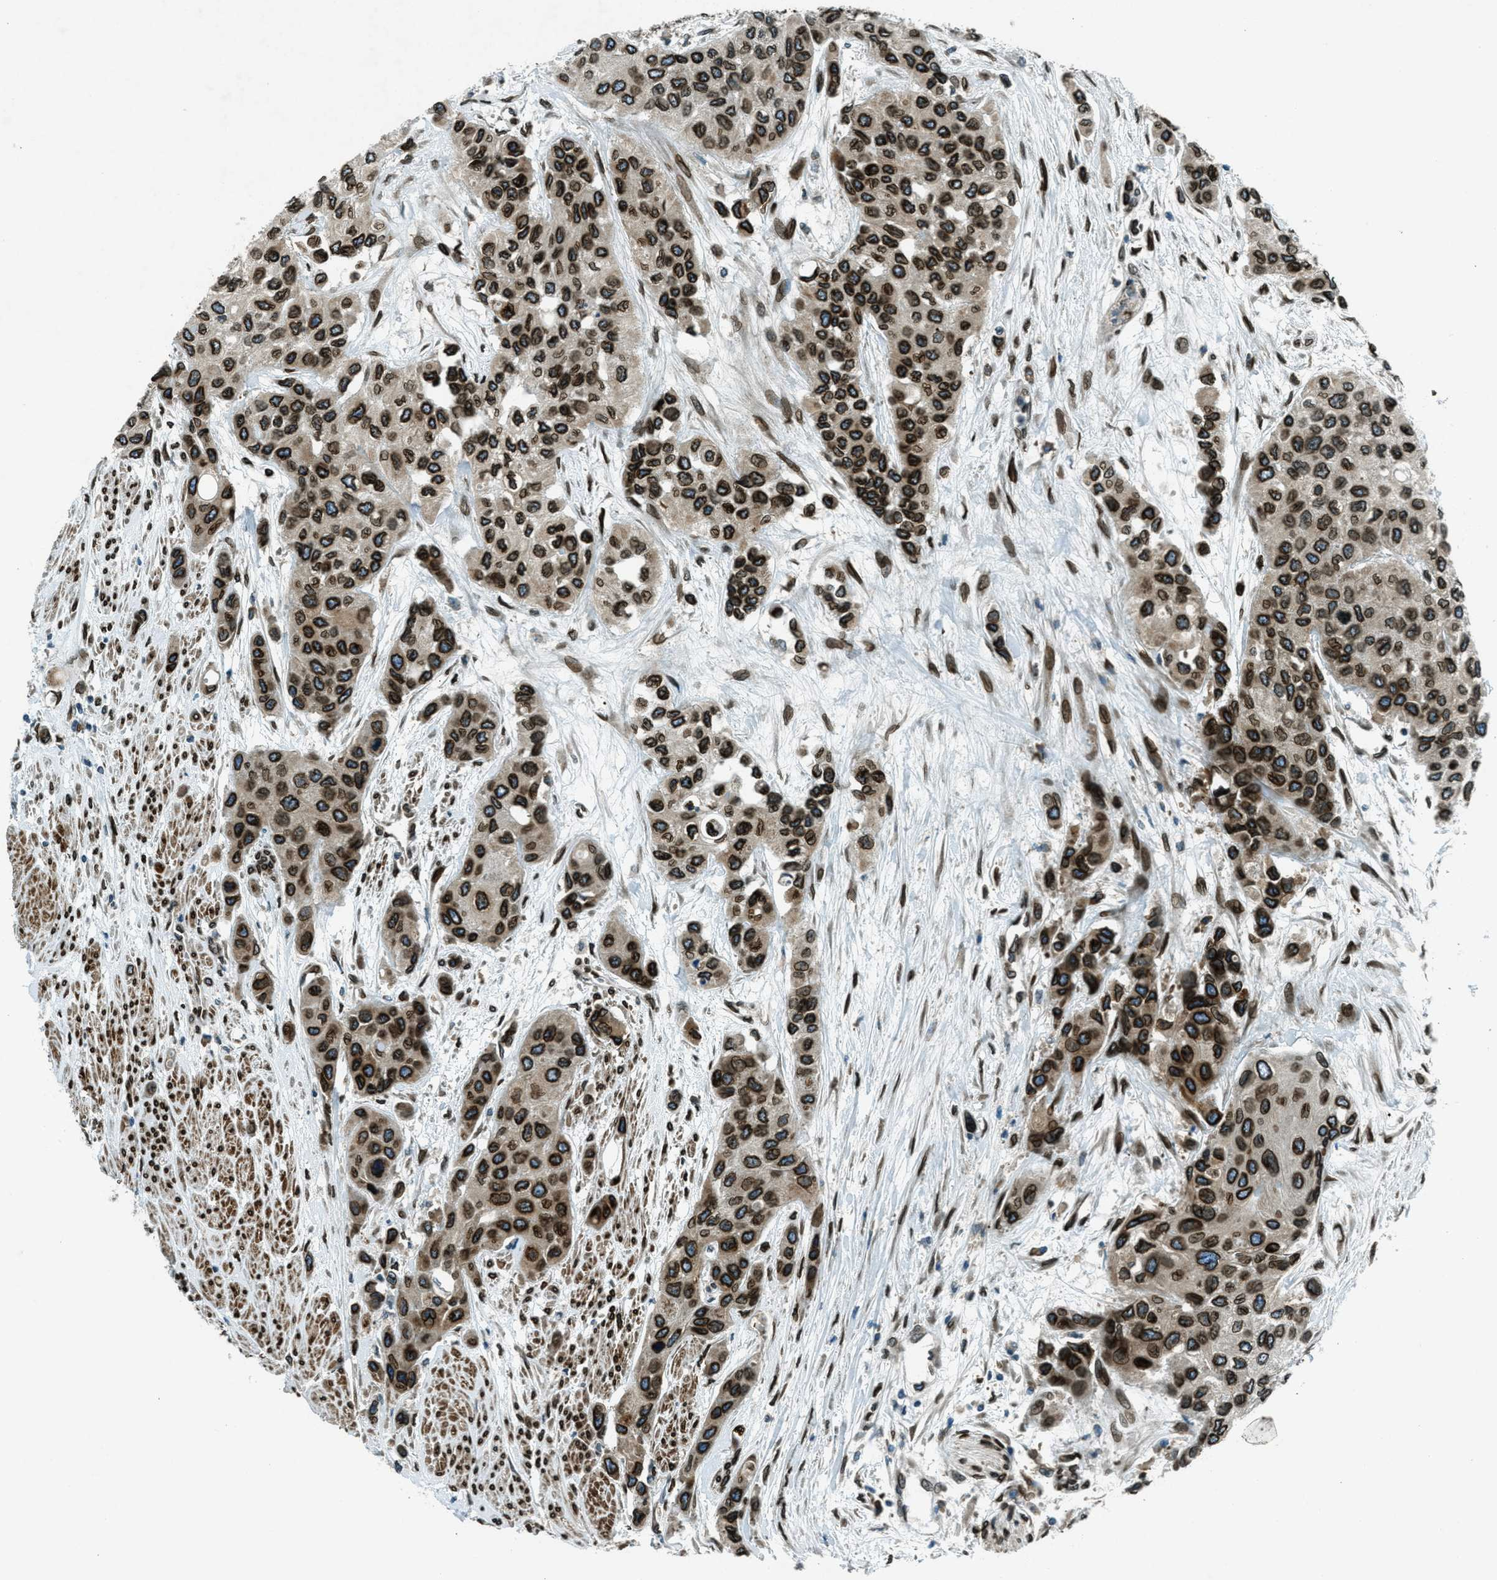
{"staining": {"intensity": "strong", "quantity": ">75%", "location": "cytoplasmic/membranous,nuclear"}, "tissue": "urothelial cancer", "cell_type": "Tumor cells", "image_type": "cancer", "snomed": [{"axis": "morphology", "description": "Urothelial carcinoma, High grade"}, {"axis": "topography", "description": "Urinary bladder"}], "caption": "Immunohistochemistry (IHC) (DAB (3,3'-diaminobenzidine)) staining of urothelial cancer shows strong cytoplasmic/membranous and nuclear protein expression in about >75% of tumor cells. (IHC, brightfield microscopy, high magnification).", "gene": "LEMD2", "patient": {"sex": "female", "age": 56}}